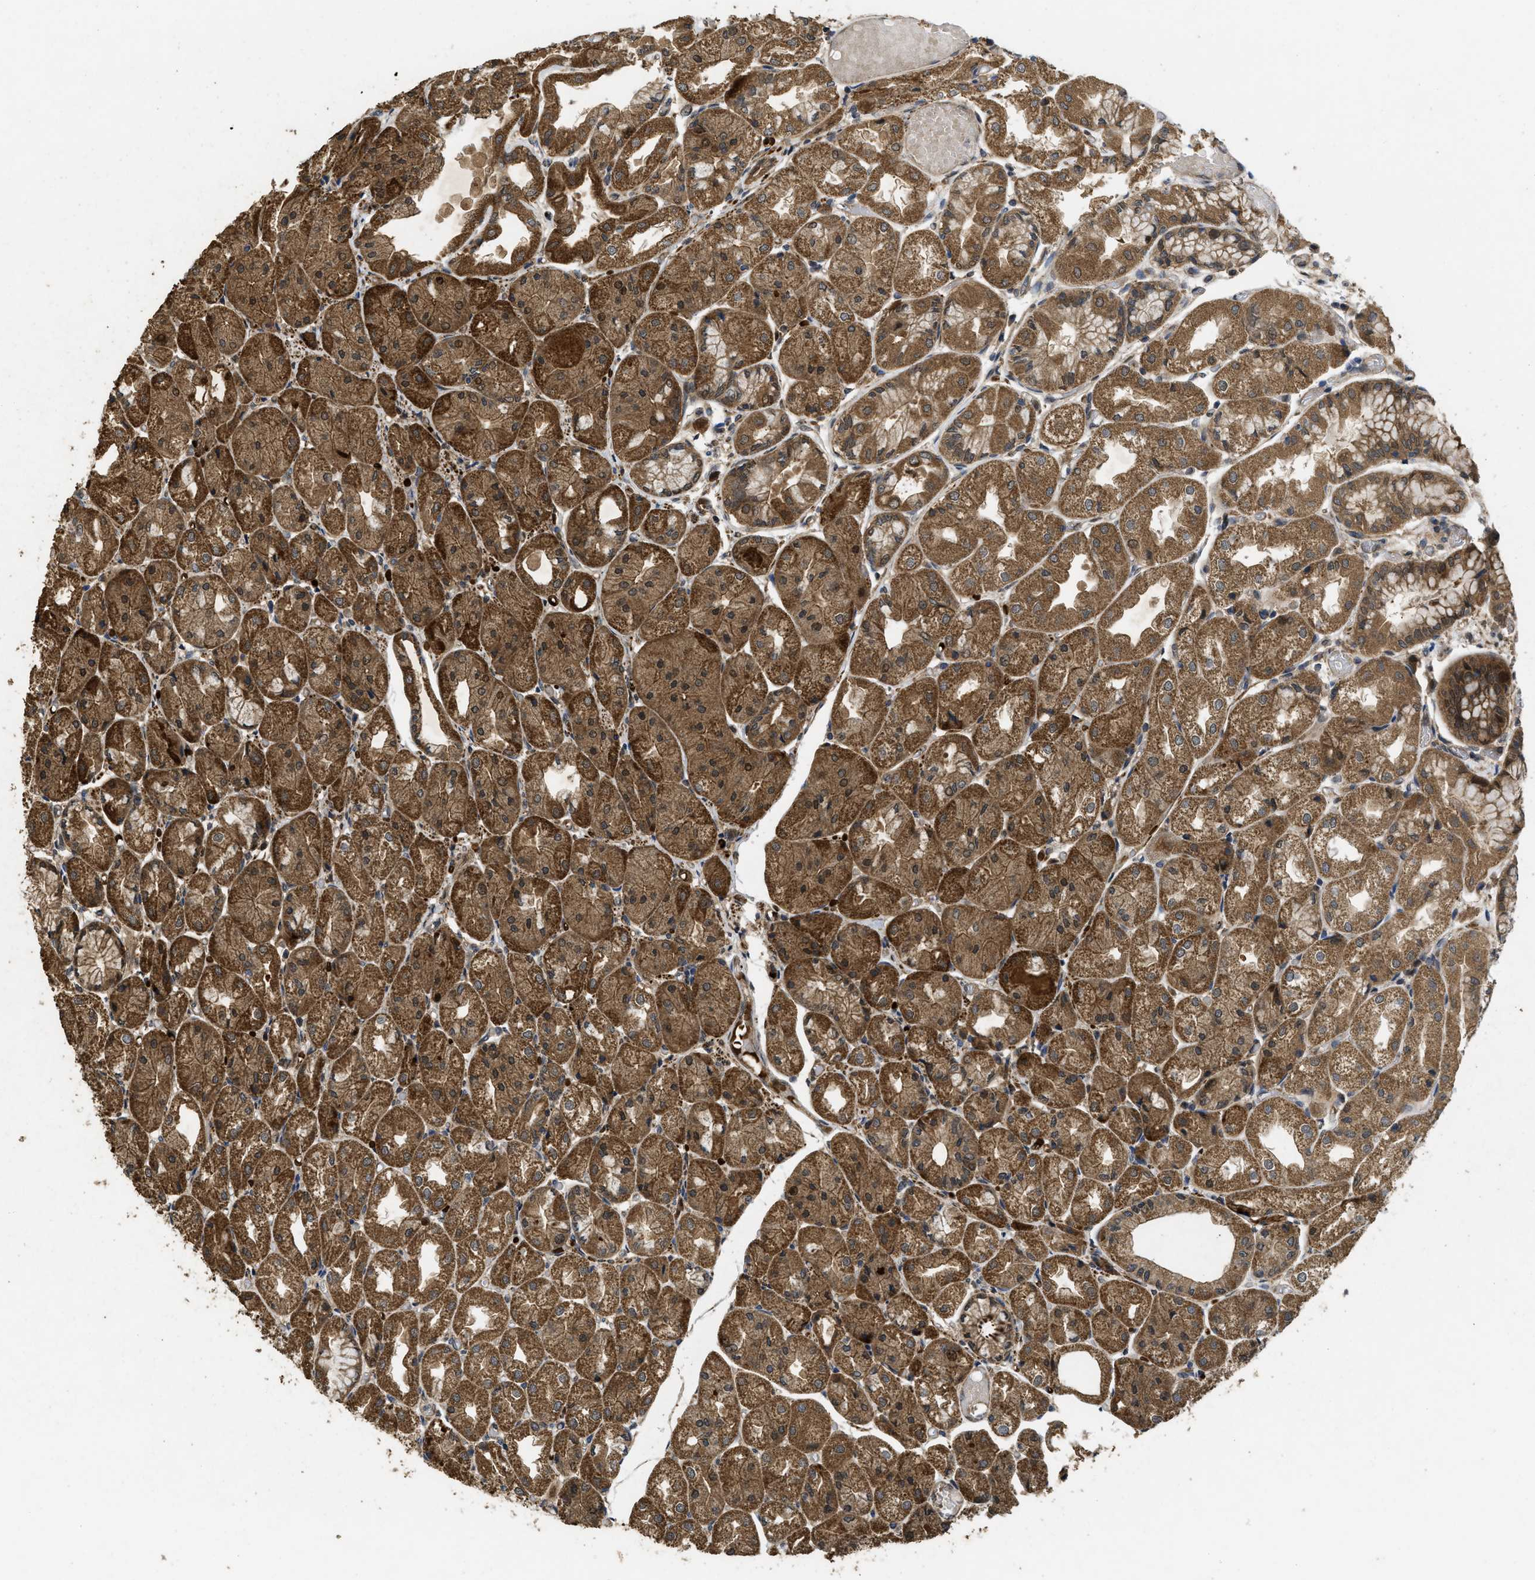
{"staining": {"intensity": "strong", "quantity": ">75%", "location": "cytoplasmic/membranous"}, "tissue": "stomach", "cell_type": "Glandular cells", "image_type": "normal", "snomed": [{"axis": "morphology", "description": "Normal tissue, NOS"}, {"axis": "topography", "description": "Stomach, upper"}], "caption": "Immunohistochemistry of benign stomach shows high levels of strong cytoplasmic/membranous staining in approximately >75% of glandular cells.", "gene": "FZD6", "patient": {"sex": "male", "age": 72}}